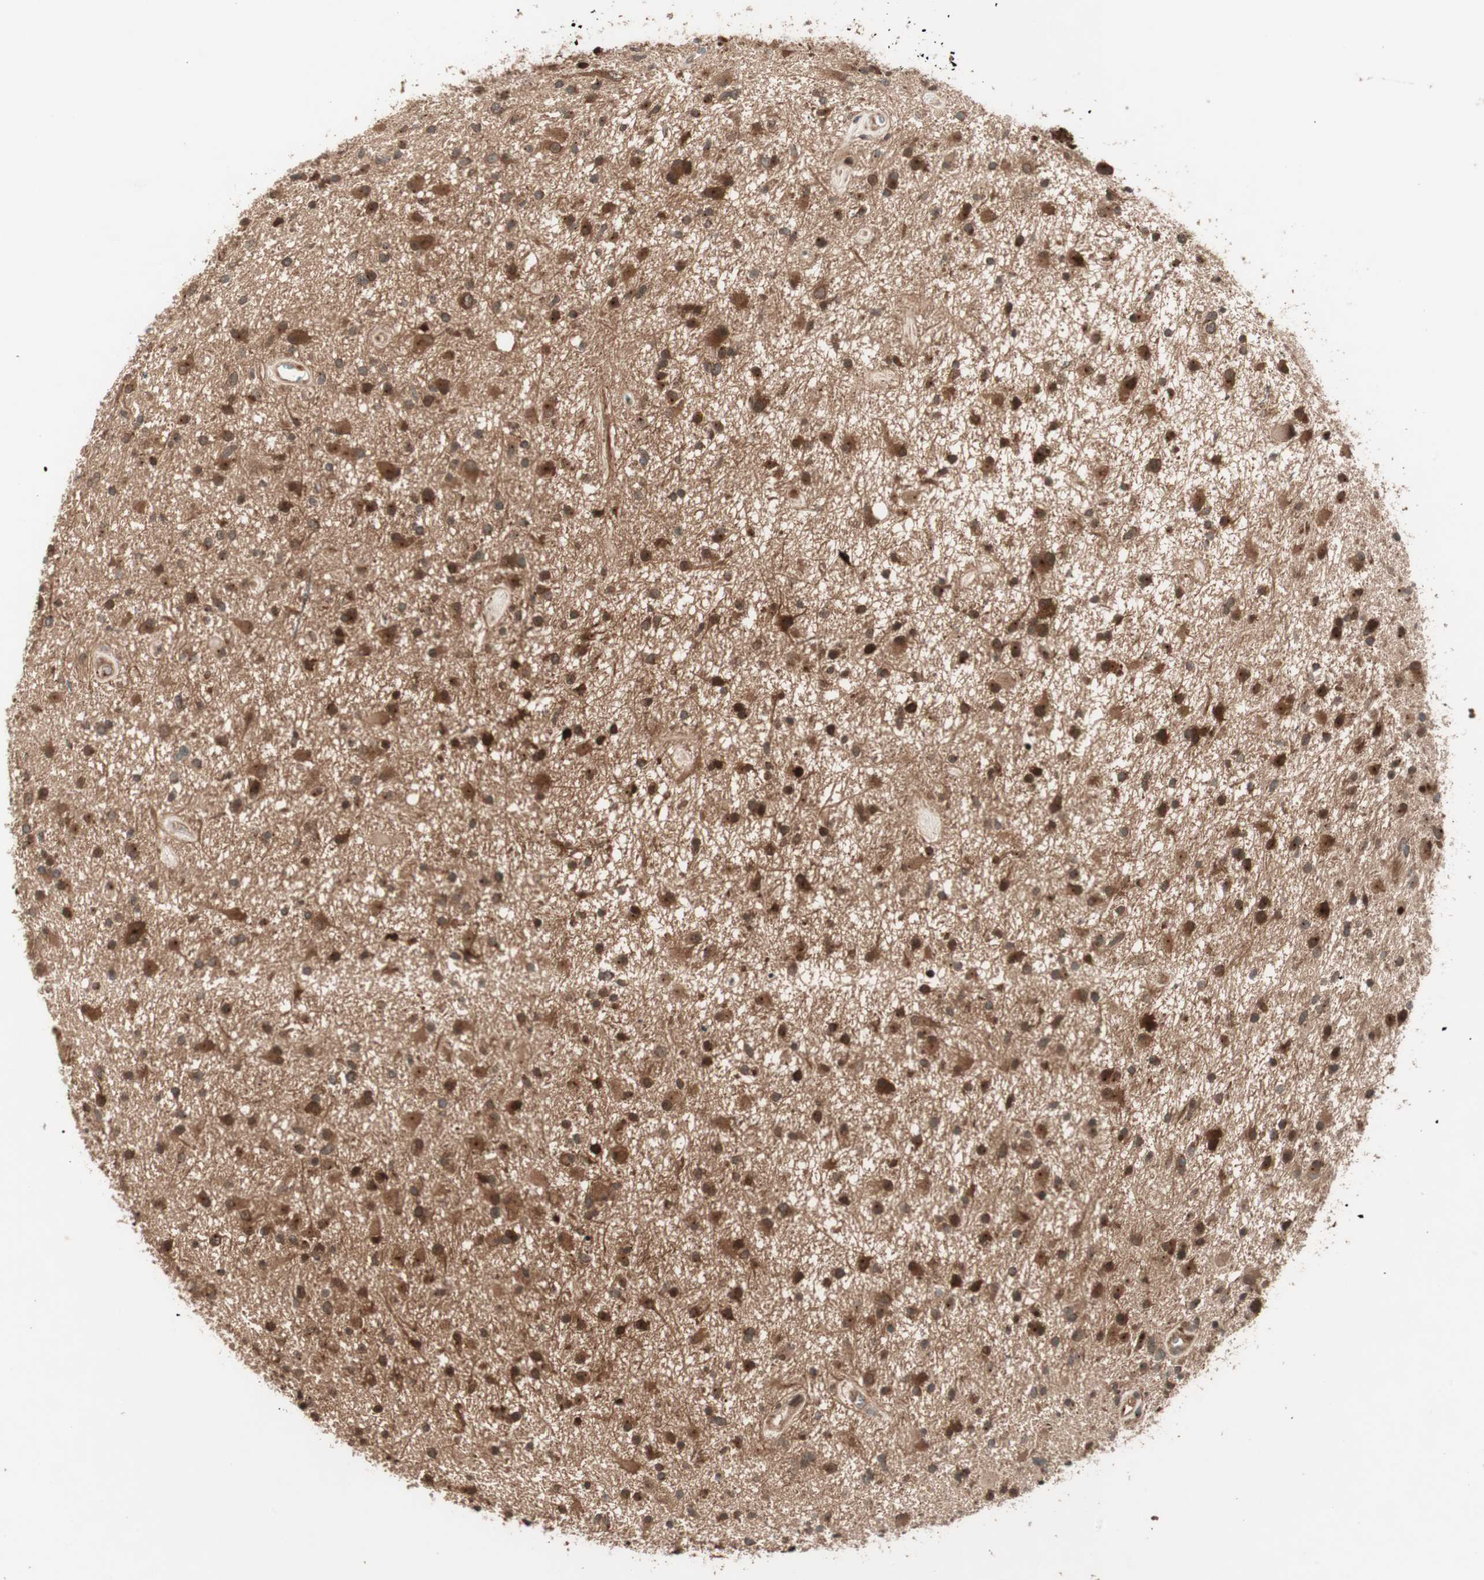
{"staining": {"intensity": "strong", "quantity": ">75%", "location": "cytoplasmic/membranous,nuclear"}, "tissue": "glioma", "cell_type": "Tumor cells", "image_type": "cancer", "snomed": [{"axis": "morphology", "description": "Glioma, malignant, High grade"}, {"axis": "topography", "description": "Brain"}], "caption": "Tumor cells demonstrate high levels of strong cytoplasmic/membranous and nuclear staining in about >75% of cells in human glioma.", "gene": "PRKG2", "patient": {"sex": "male", "age": 33}}